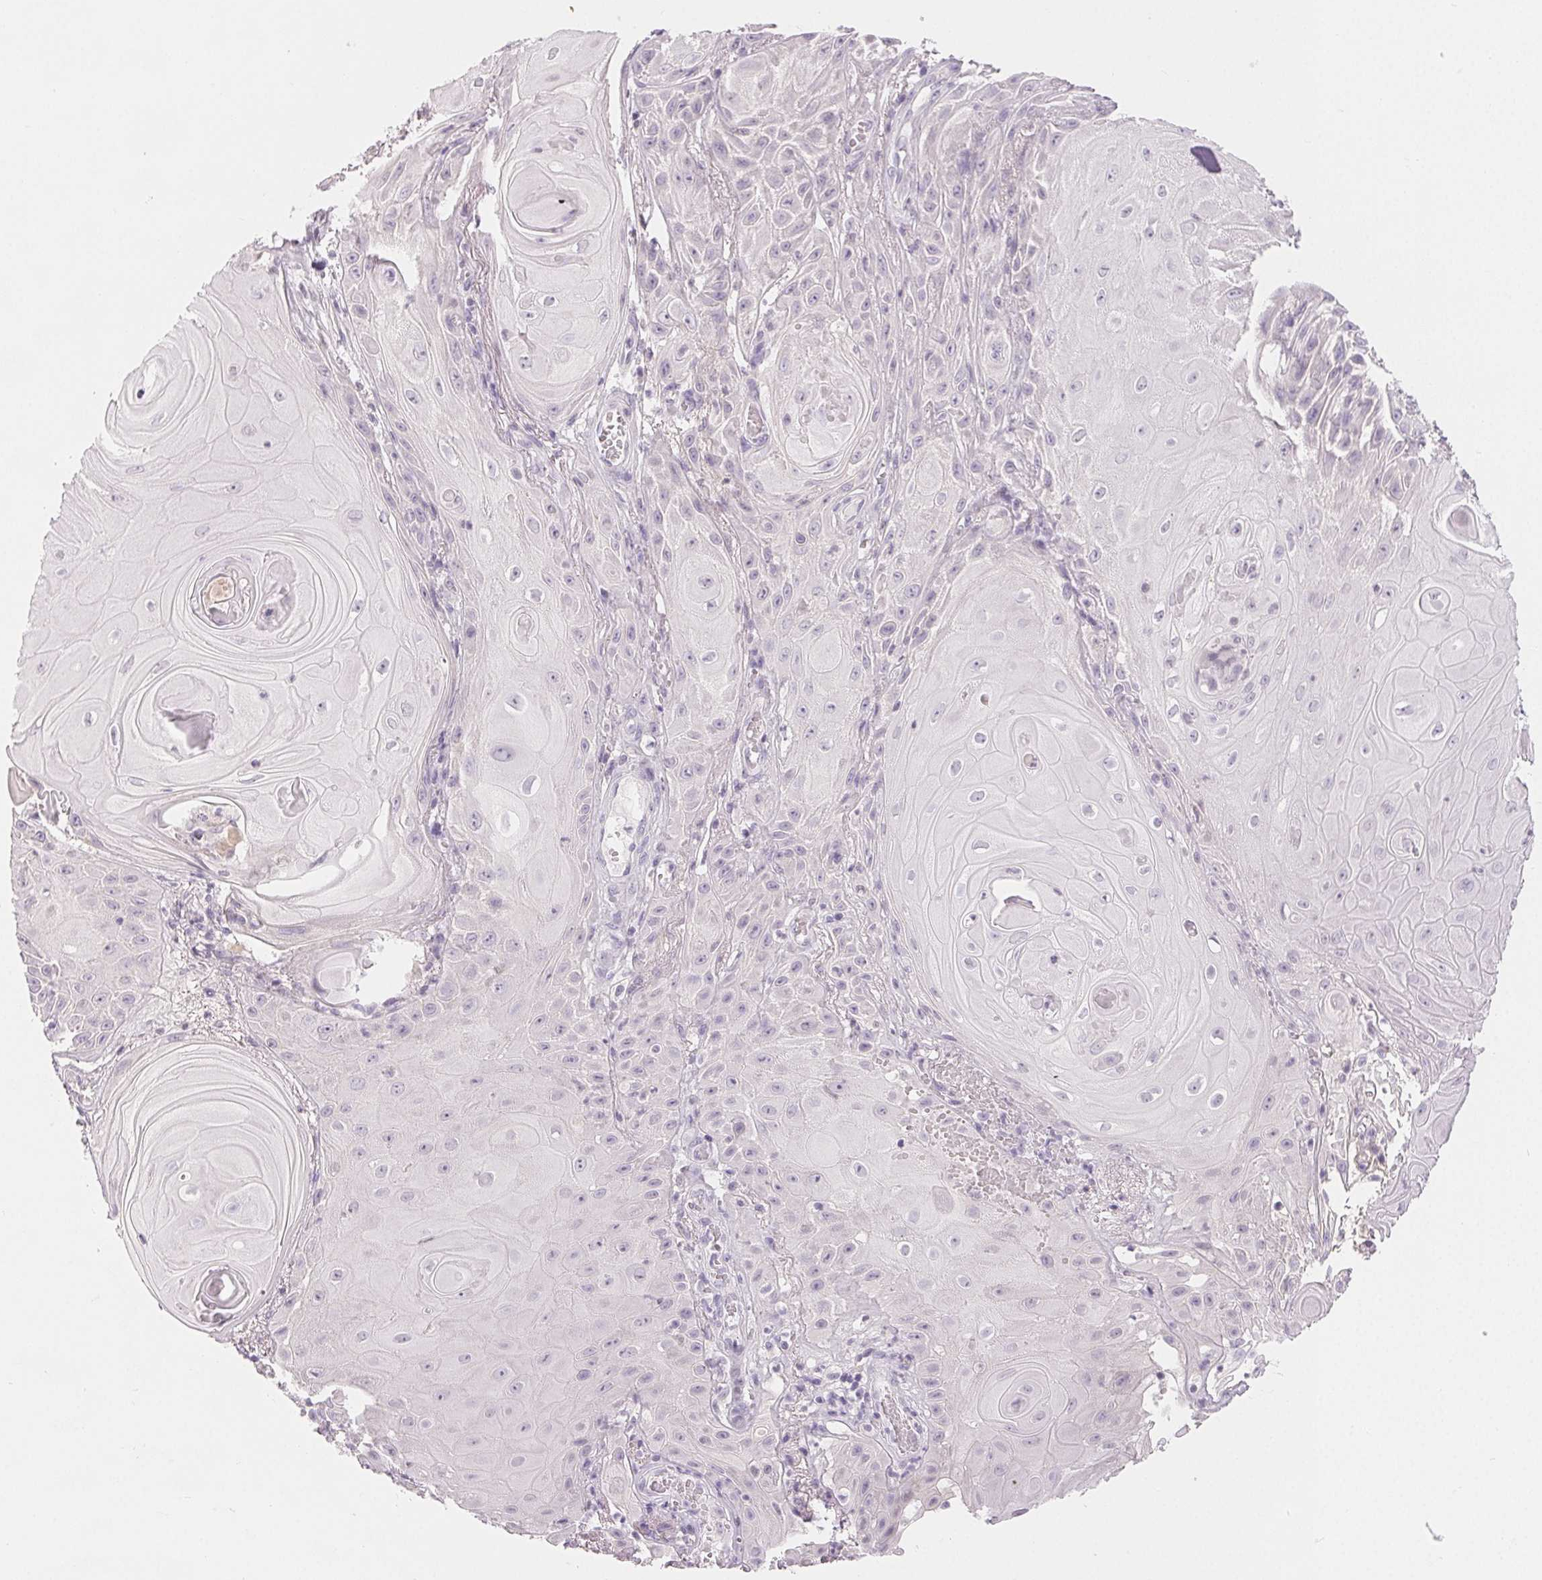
{"staining": {"intensity": "negative", "quantity": "none", "location": "none"}, "tissue": "skin cancer", "cell_type": "Tumor cells", "image_type": "cancer", "snomed": [{"axis": "morphology", "description": "Squamous cell carcinoma, NOS"}, {"axis": "topography", "description": "Skin"}], "caption": "Tumor cells are negative for protein expression in human skin squamous cell carcinoma.", "gene": "SFTPD", "patient": {"sex": "male", "age": 62}}